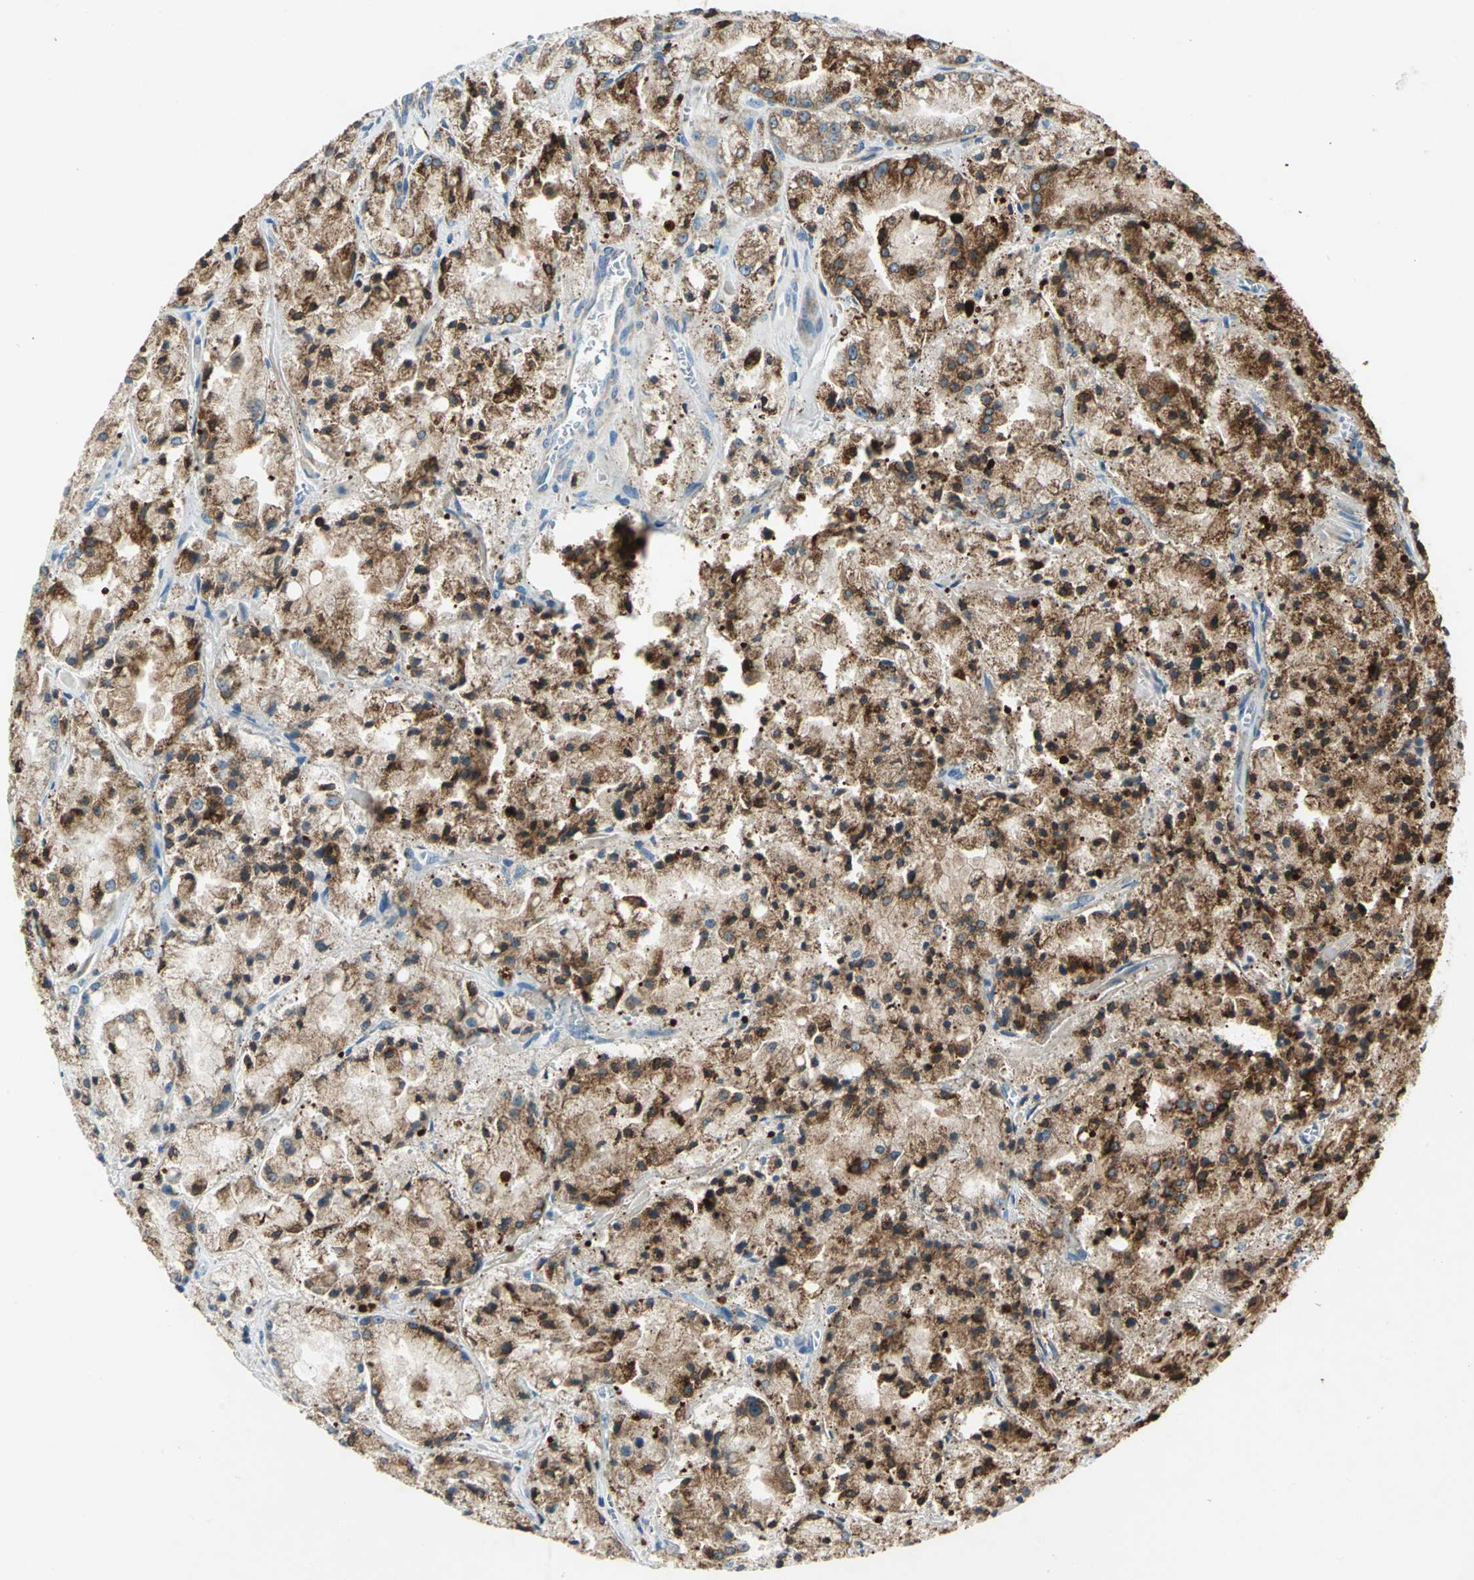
{"staining": {"intensity": "moderate", "quantity": ">75%", "location": "cytoplasmic/membranous"}, "tissue": "prostate cancer", "cell_type": "Tumor cells", "image_type": "cancer", "snomed": [{"axis": "morphology", "description": "Adenocarcinoma, Low grade"}, {"axis": "topography", "description": "Prostate"}], "caption": "Low-grade adenocarcinoma (prostate) stained with DAB (3,3'-diaminobenzidine) immunohistochemistry (IHC) exhibits medium levels of moderate cytoplasmic/membranous expression in about >75% of tumor cells.", "gene": "PDIA4", "patient": {"sex": "male", "age": 64}}